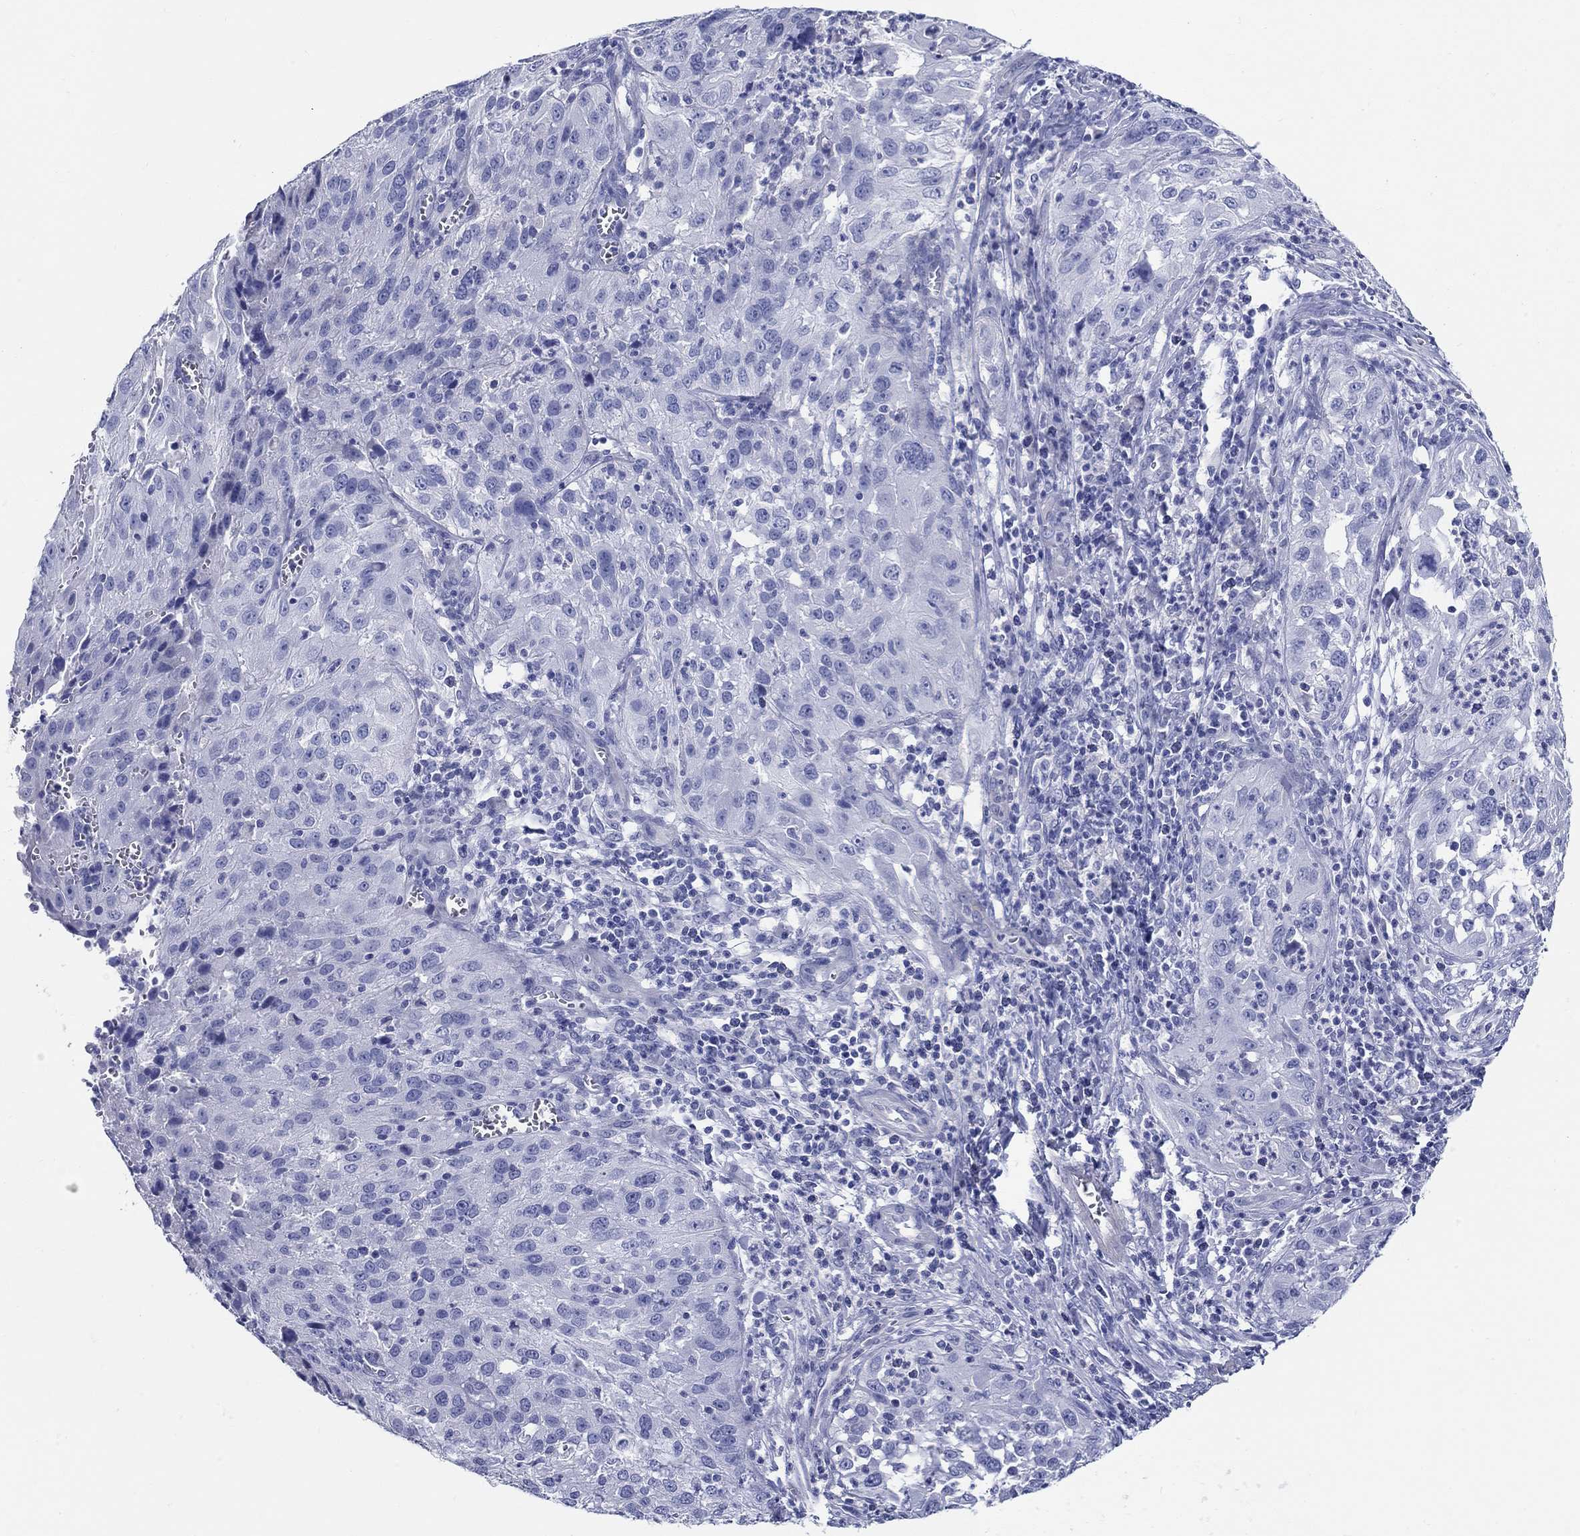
{"staining": {"intensity": "negative", "quantity": "none", "location": "none"}, "tissue": "cervical cancer", "cell_type": "Tumor cells", "image_type": "cancer", "snomed": [{"axis": "morphology", "description": "Squamous cell carcinoma, NOS"}, {"axis": "topography", "description": "Cervix"}], "caption": "There is no significant expression in tumor cells of cervical cancer. (Brightfield microscopy of DAB immunohistochemistry at high magnification).", "gene": "CRYGS", "patient": {"sex": "female", "age": 32}}